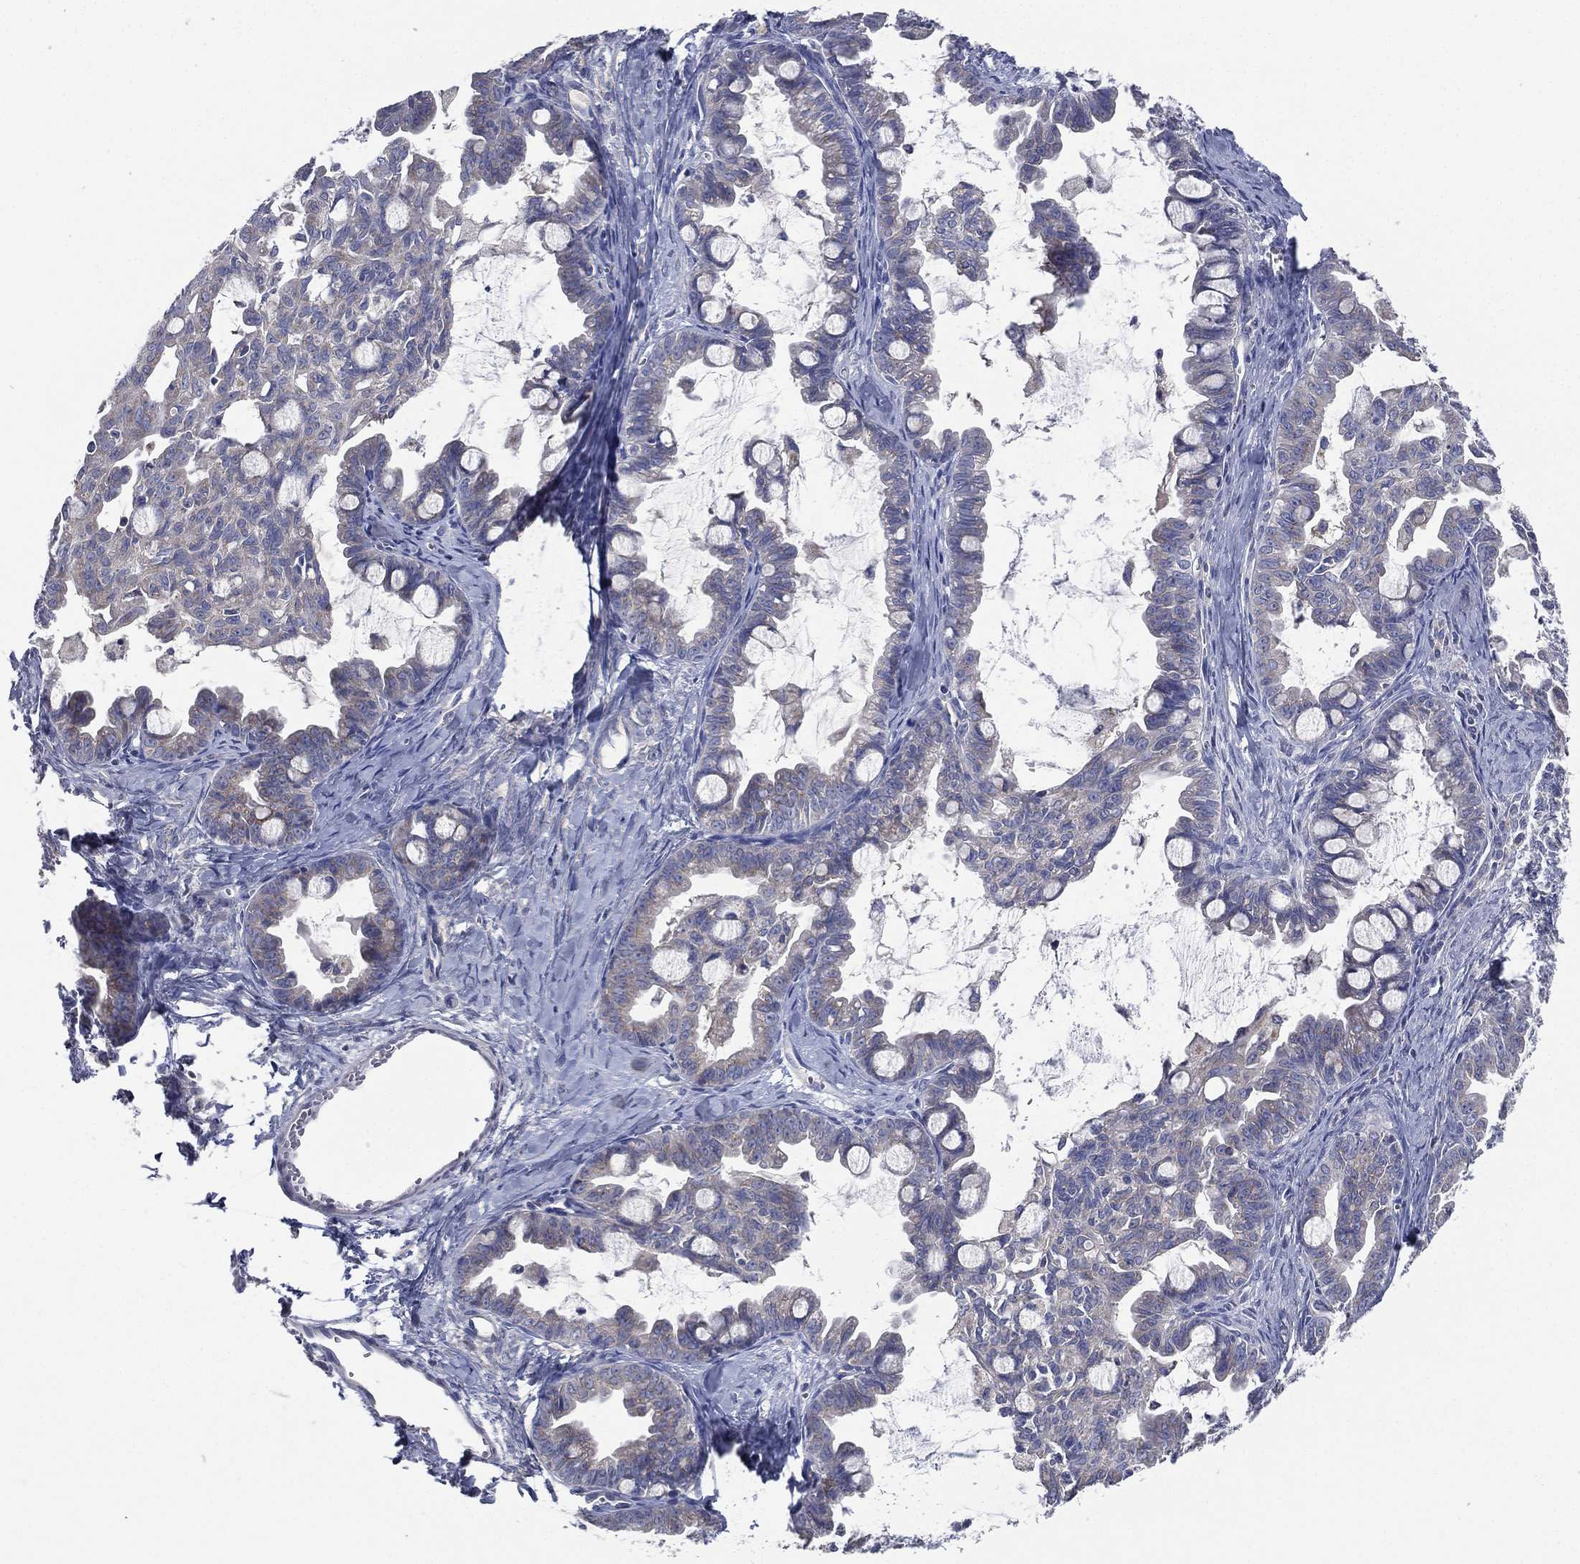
{"staining": {"intensity": "negative", "quantity": "none", "location": "none"}, "tissue": "ovarian cancer", "cell_type": "Tumor cells", "image_type": "cancer", "snomed": [{"axis": "morphology", "description": "Cystadenocarcinoma, mucinous, NOS"}, {"axis": "topography", "description": "Ovary"}], "caption": "The micrograph shows no significant expression in tumor cells of ovarian mucinous cystadenocarcinoma.", "gene": "ATP8A2", "patient": {"sex": "female", "age": 63}}